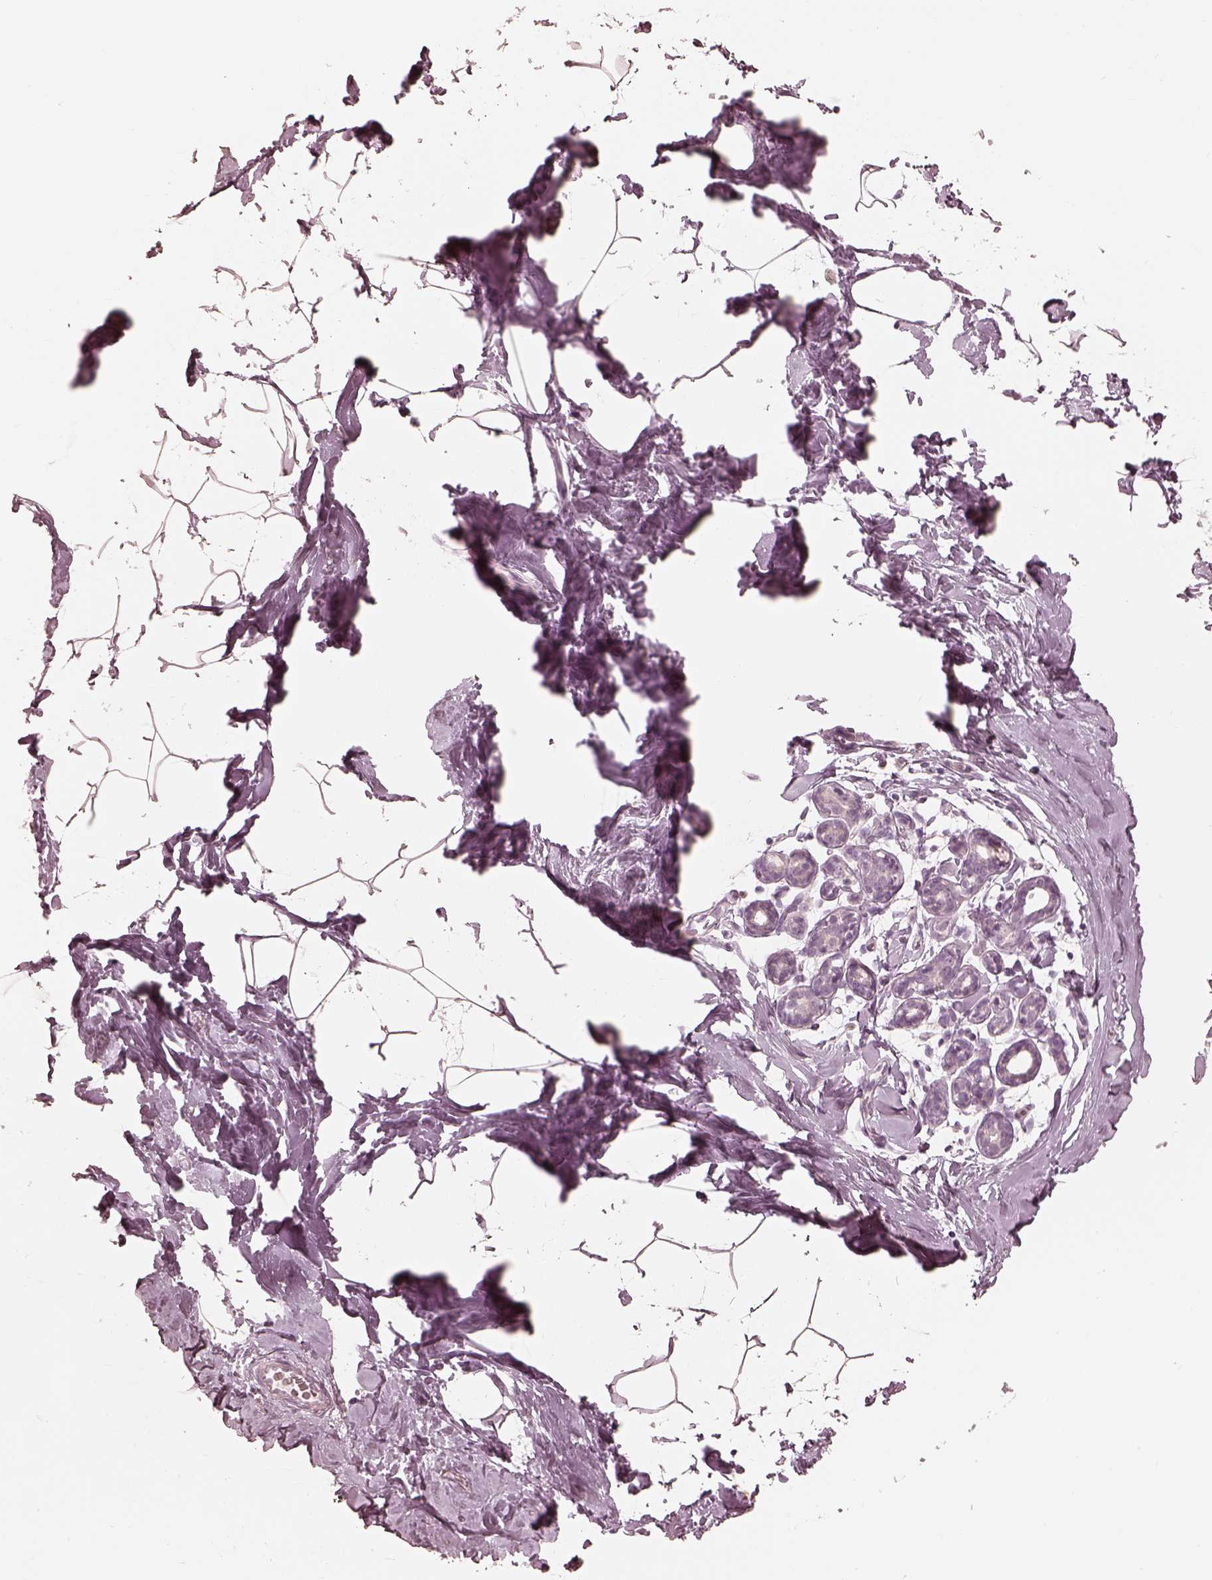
{"staining": {"intensity": "negative", "quantity": "none", "location": "none"}, "tissue": "breast", "cell_type": "Adipocytes", "image_type": "normal", "snomed": [{"axis": "morphology", "description": "Normal tissue, NOS"}, {"axis": "topography", "description": "Breast"}], "caption": "Breast stained for a protein using immunohistochemistry shows no positivity adipocytes.", "gene": "CALR3", "patient": {"sex": "female", "age": 32}}